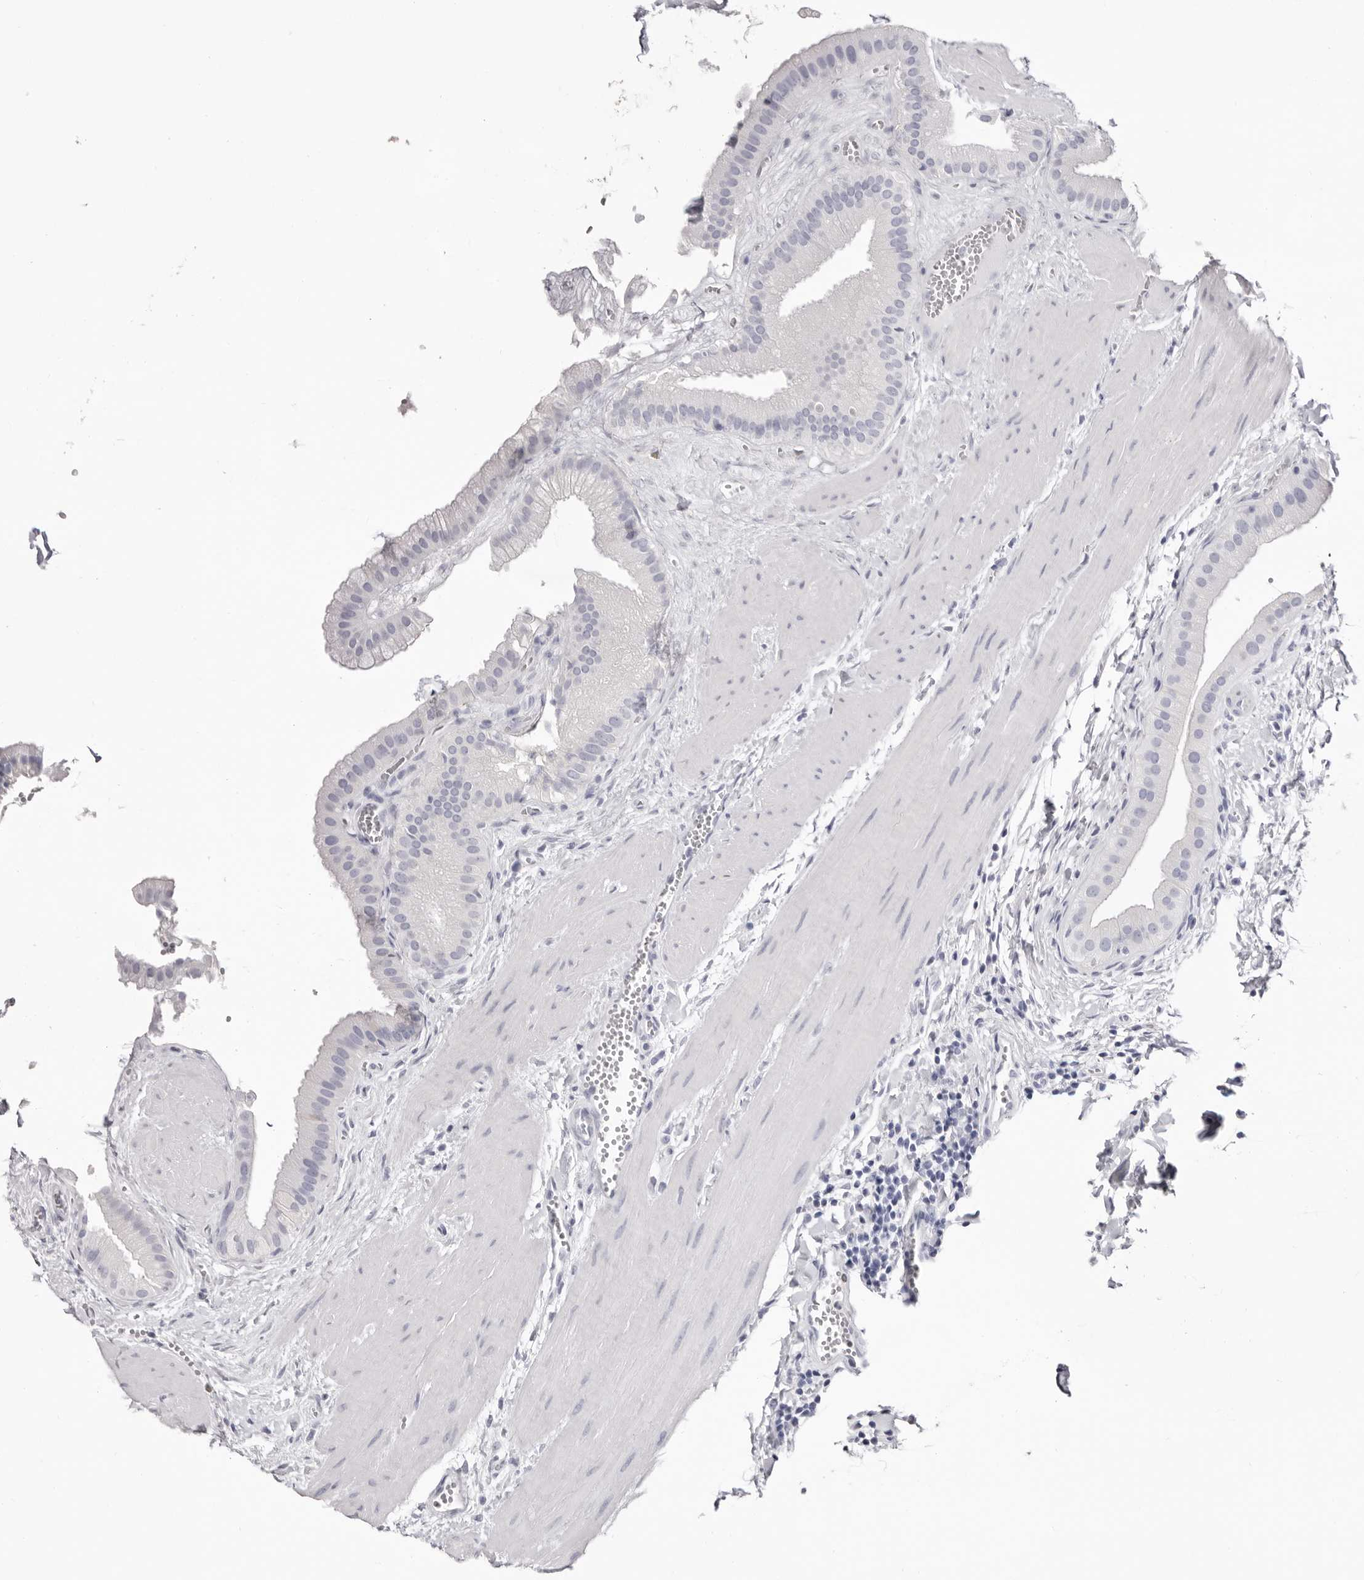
{"staining": {"intensity": "negative", "quantity": "none", "location": "none"}, "tissue": "gallbladder", "cell_type": "Glandular cells", "image_type": "normal", "snomed": [{"axis": "morphology", "description": "Normal tissue, NOS"}, {"axis": "topography", "description": "Gallbladder"}], "caption": "This is a image of IHC staining of benign gallbladder, which shows no expression in glandular cells. The staining is performed using DAB (3,3'-diaminobenzidine) brown chromogen with nuclei counter-stained in using hematoxylin.", "gene": "LPO", "patient": {"sex": "male", "age": 55}}